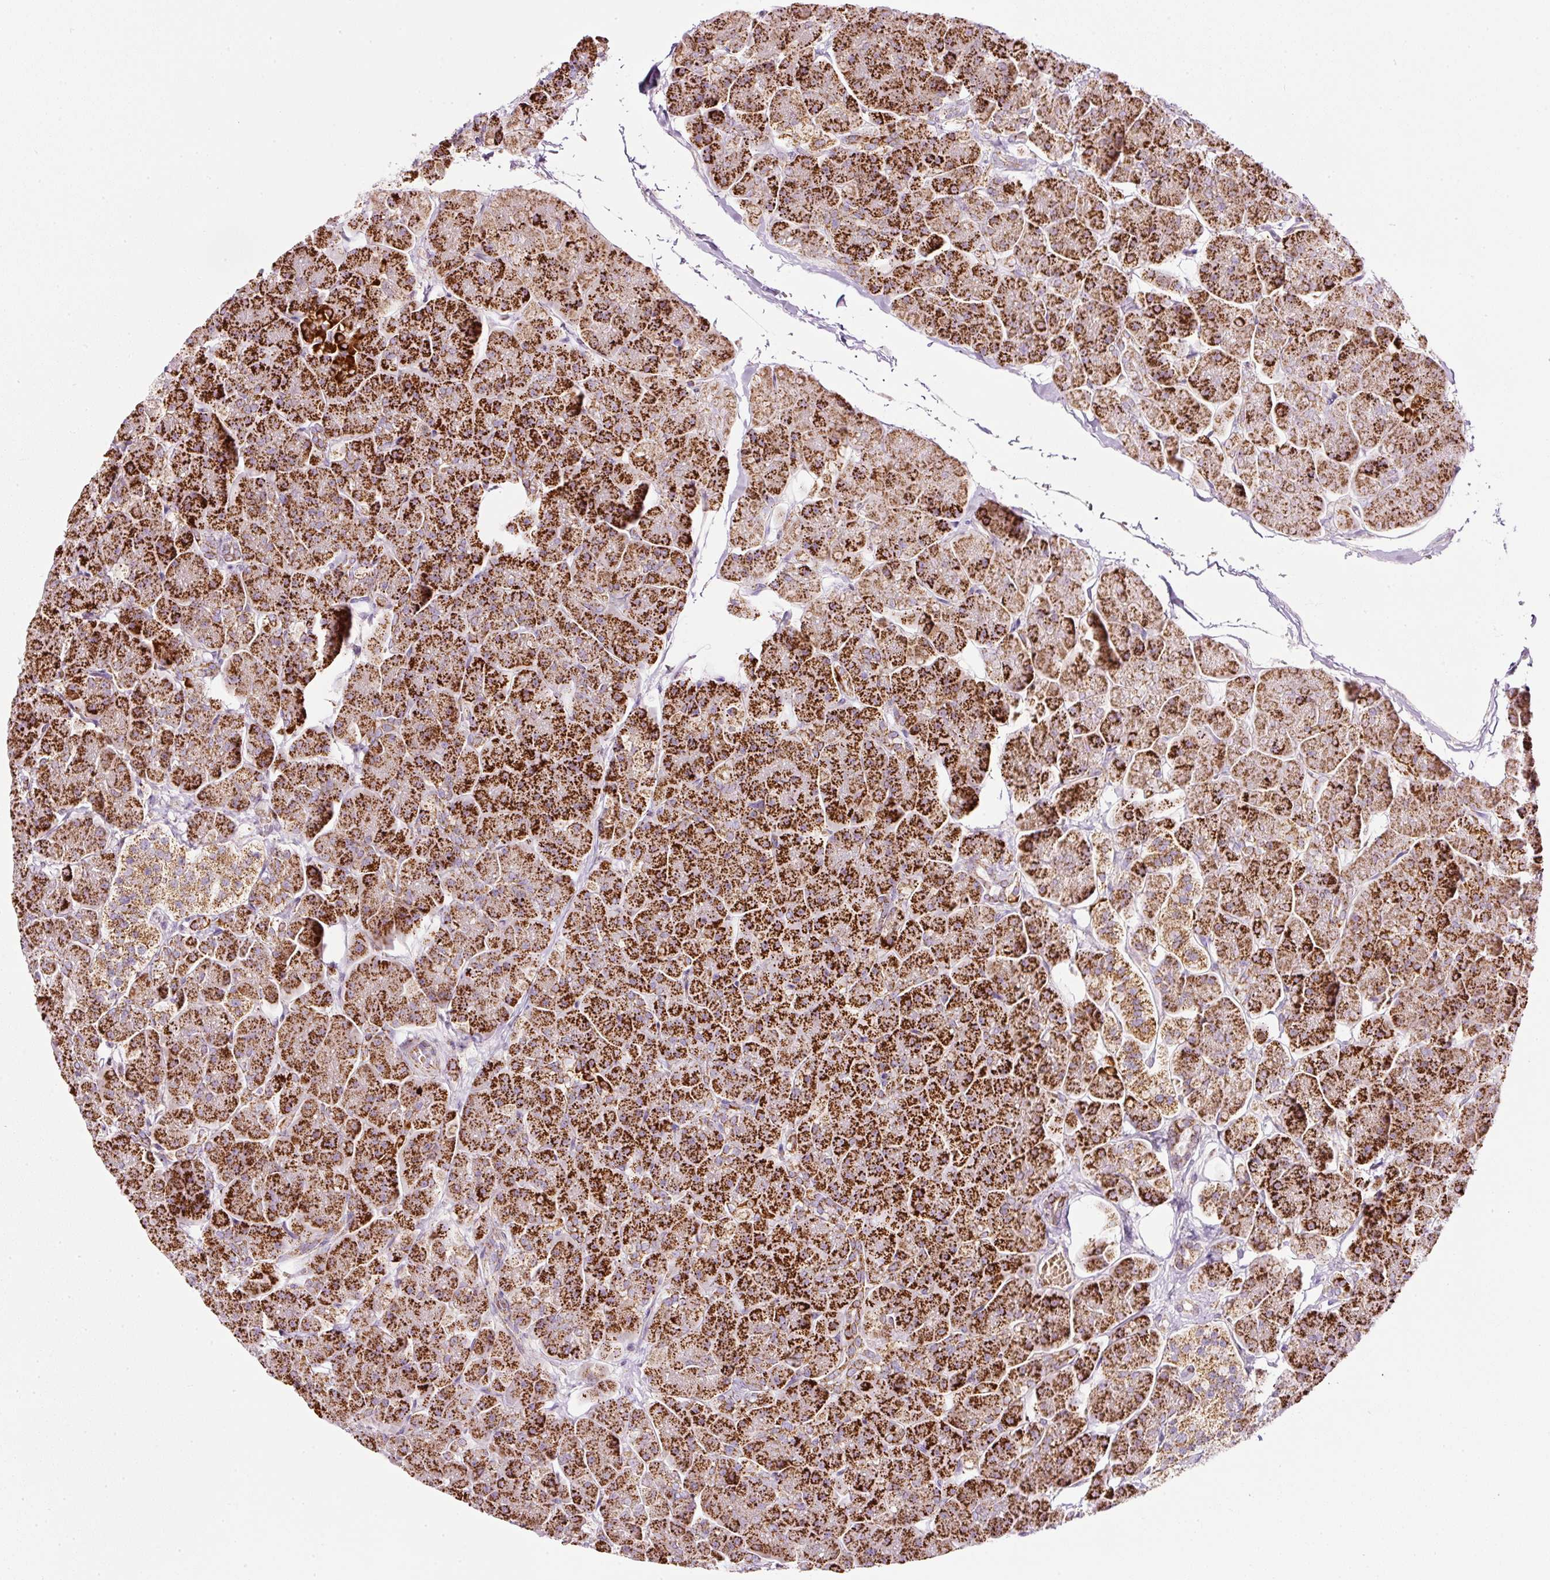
{"staining": {"intensity": "strong", "quantity": ">75%", "location": "cytoplasmic/membranous"}, "tissue": "pancreas", "cell_type": "Exocrine glandular cells", "image_type": "normal", "snomed": [{"axis": "morphology", "description": "Normal tissue, NOS"}, {"axis": "topography", "description": "Pancreas"}, {"axis": "topography", "description": "Peripheral nerve tissue"}], "caption": "Immunohistochemical staining of unremarkable pancreas shows >75% levels of strong cytoplasmic/membranous protein expression in about >75% of exocrine glandular cells.", "gene": "SDHA", "patient": {"sex": "male", "age": 54}}